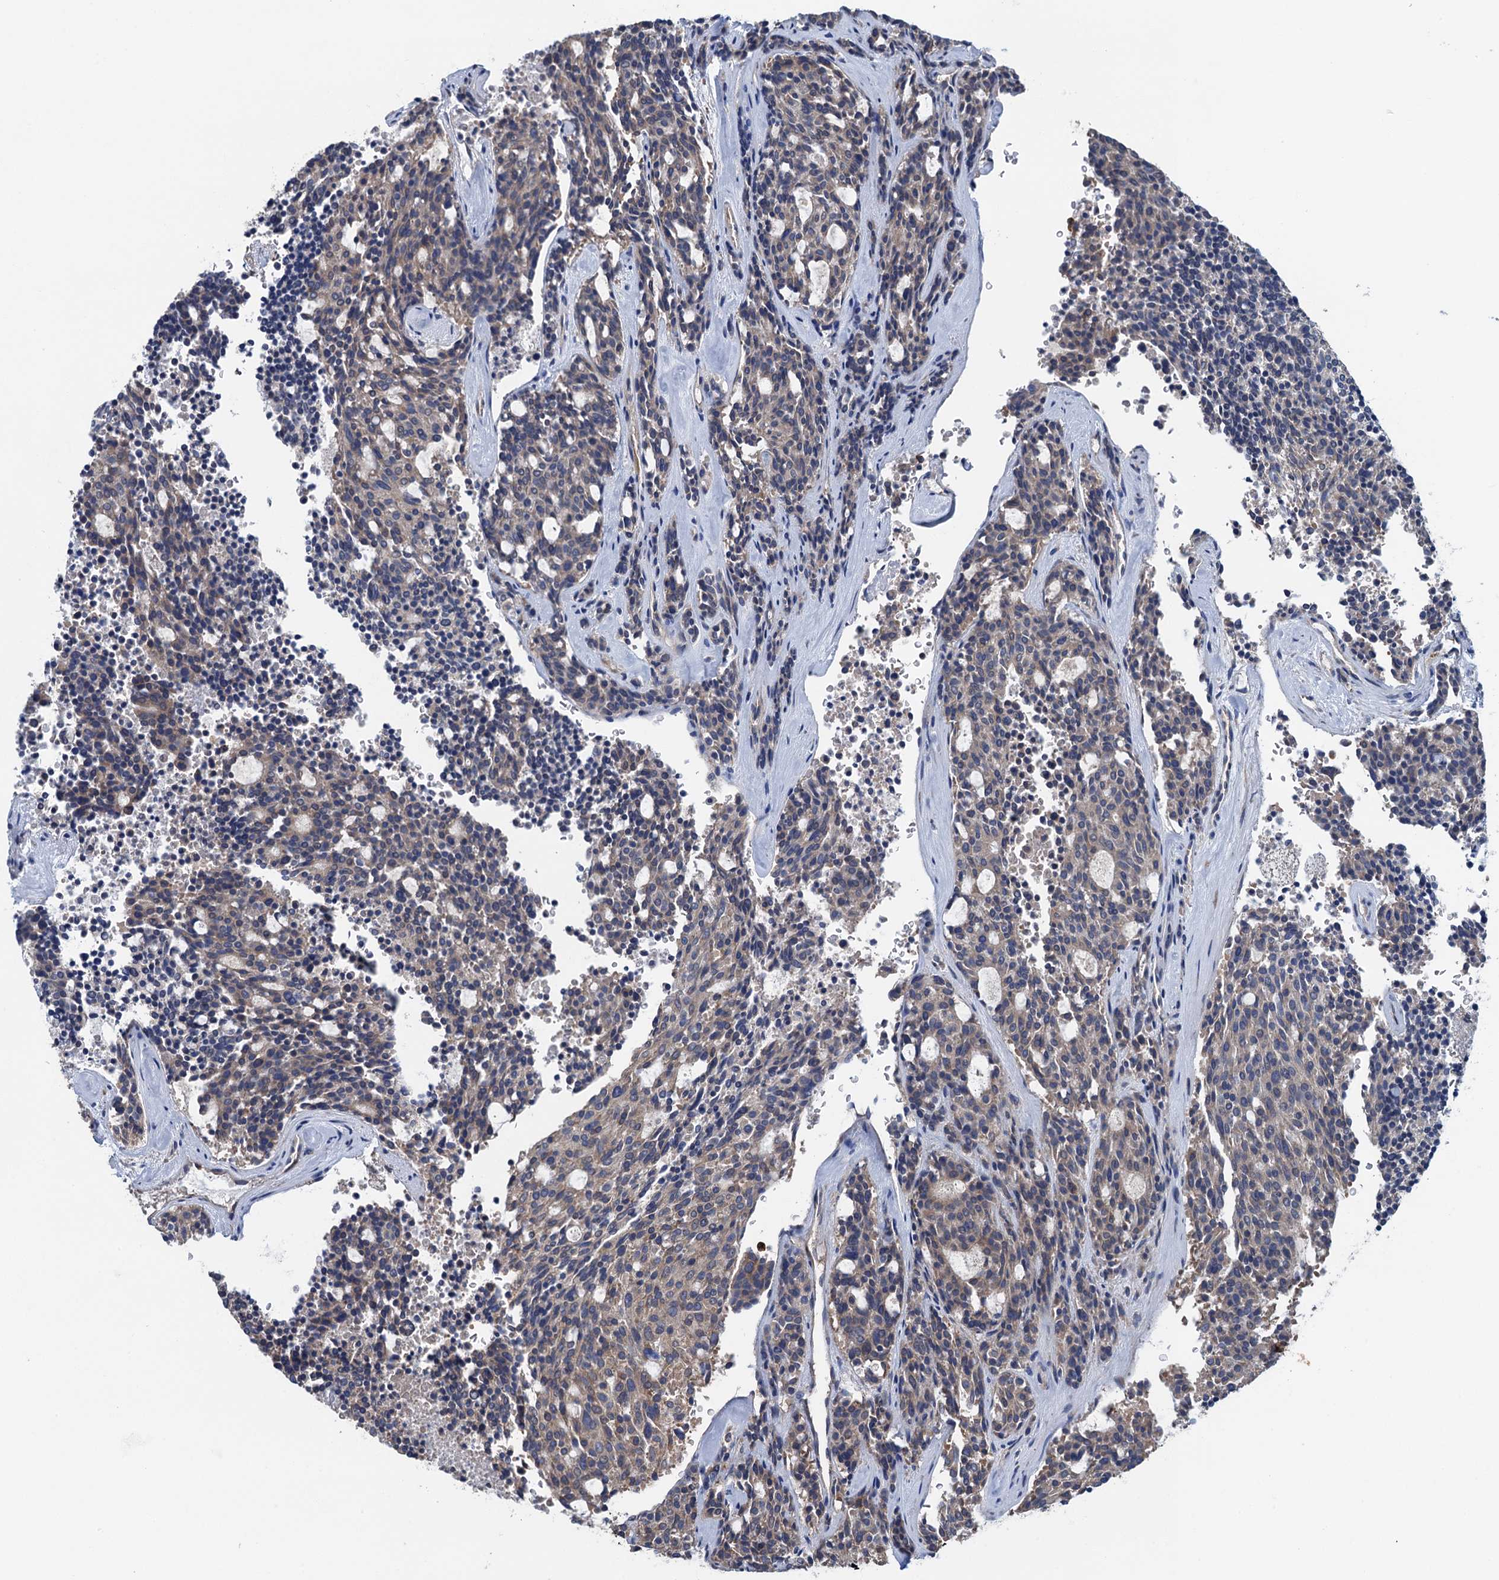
{"staining": {"intensity": "weak", "quantity": "25%-75%", "location": "cytoplasmic/membranous"}, "tissue": "carcinoid", "cell_type": "Tumor cells", "image_type": "cancer", "snomed": [{"axis": "morphology", "description": "Carcinoid, malignant, NOS"}, {"axis": "topography", "description": "Pancreas"}], "caption": "Carcinoid (malignant) tissue displays weak cytoplasmic/membranous expression in approximately 25%-75% of tumor cells, visualized by immunohistochemistry. (brown staining indicates protein expression, while blue staining denotes nuclei).", "gene": "ADCY9", "patient": {"sex": "female", "age": 54}}